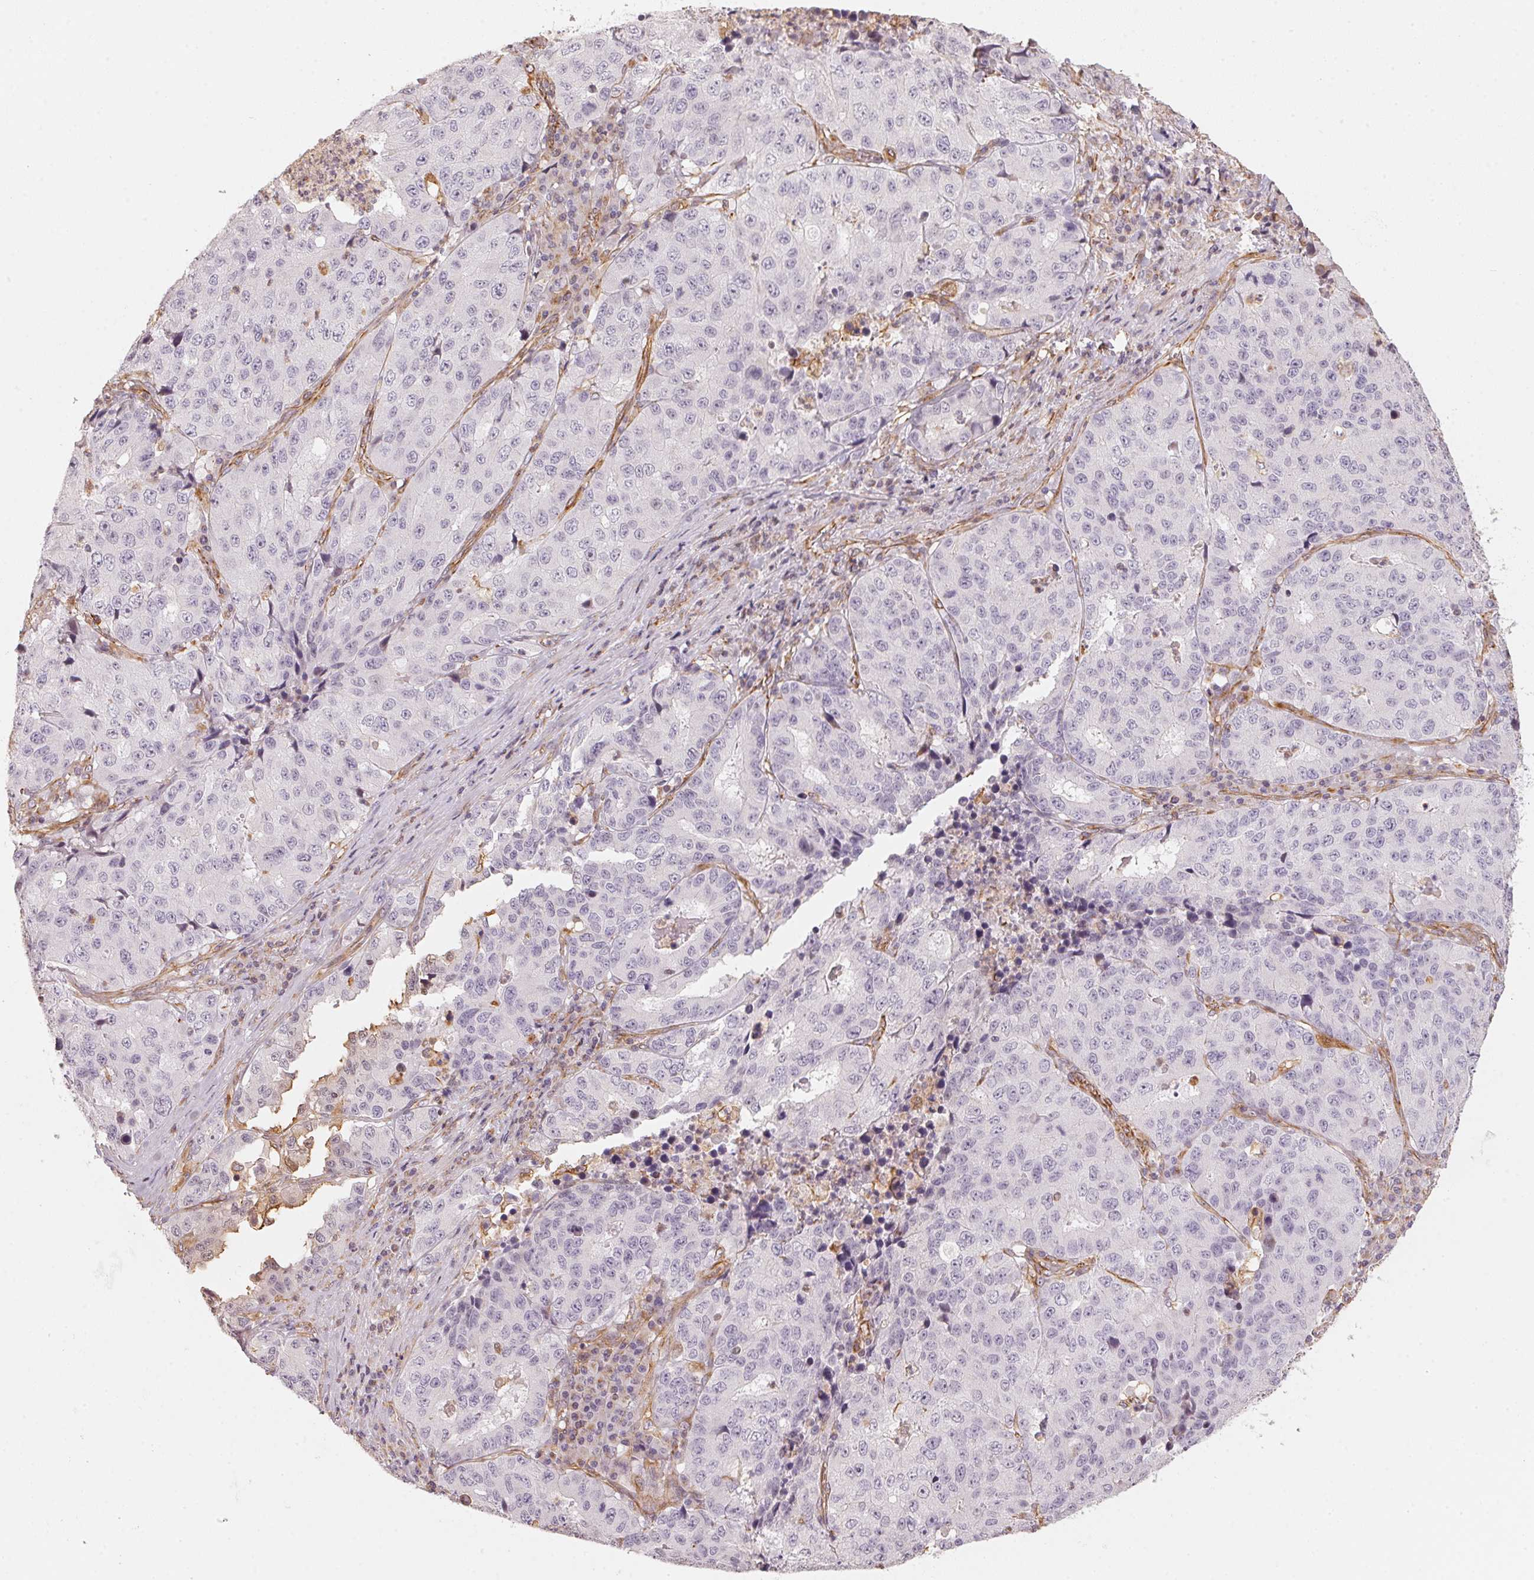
{"staining": {"intensity": "negative", "quantity": "none", "location": "none"}, "tissue": "stomach cancer", "cell_type": "Tumor cells", "image_type": "cancer", "snomed": [{"axis": "morphology", "description": "Adenocarcinoma, NOS"}, {"axis": "topography", "description": "Stomach"}], "caption": "A high-resolution micrograph shows immunohistochemistry staining of stomach cancer (adenocarcinoma), which shows no significant staining in tumor cells.", "gene": "FOXR2", "patient": {"sex": "male", "age": 71}}